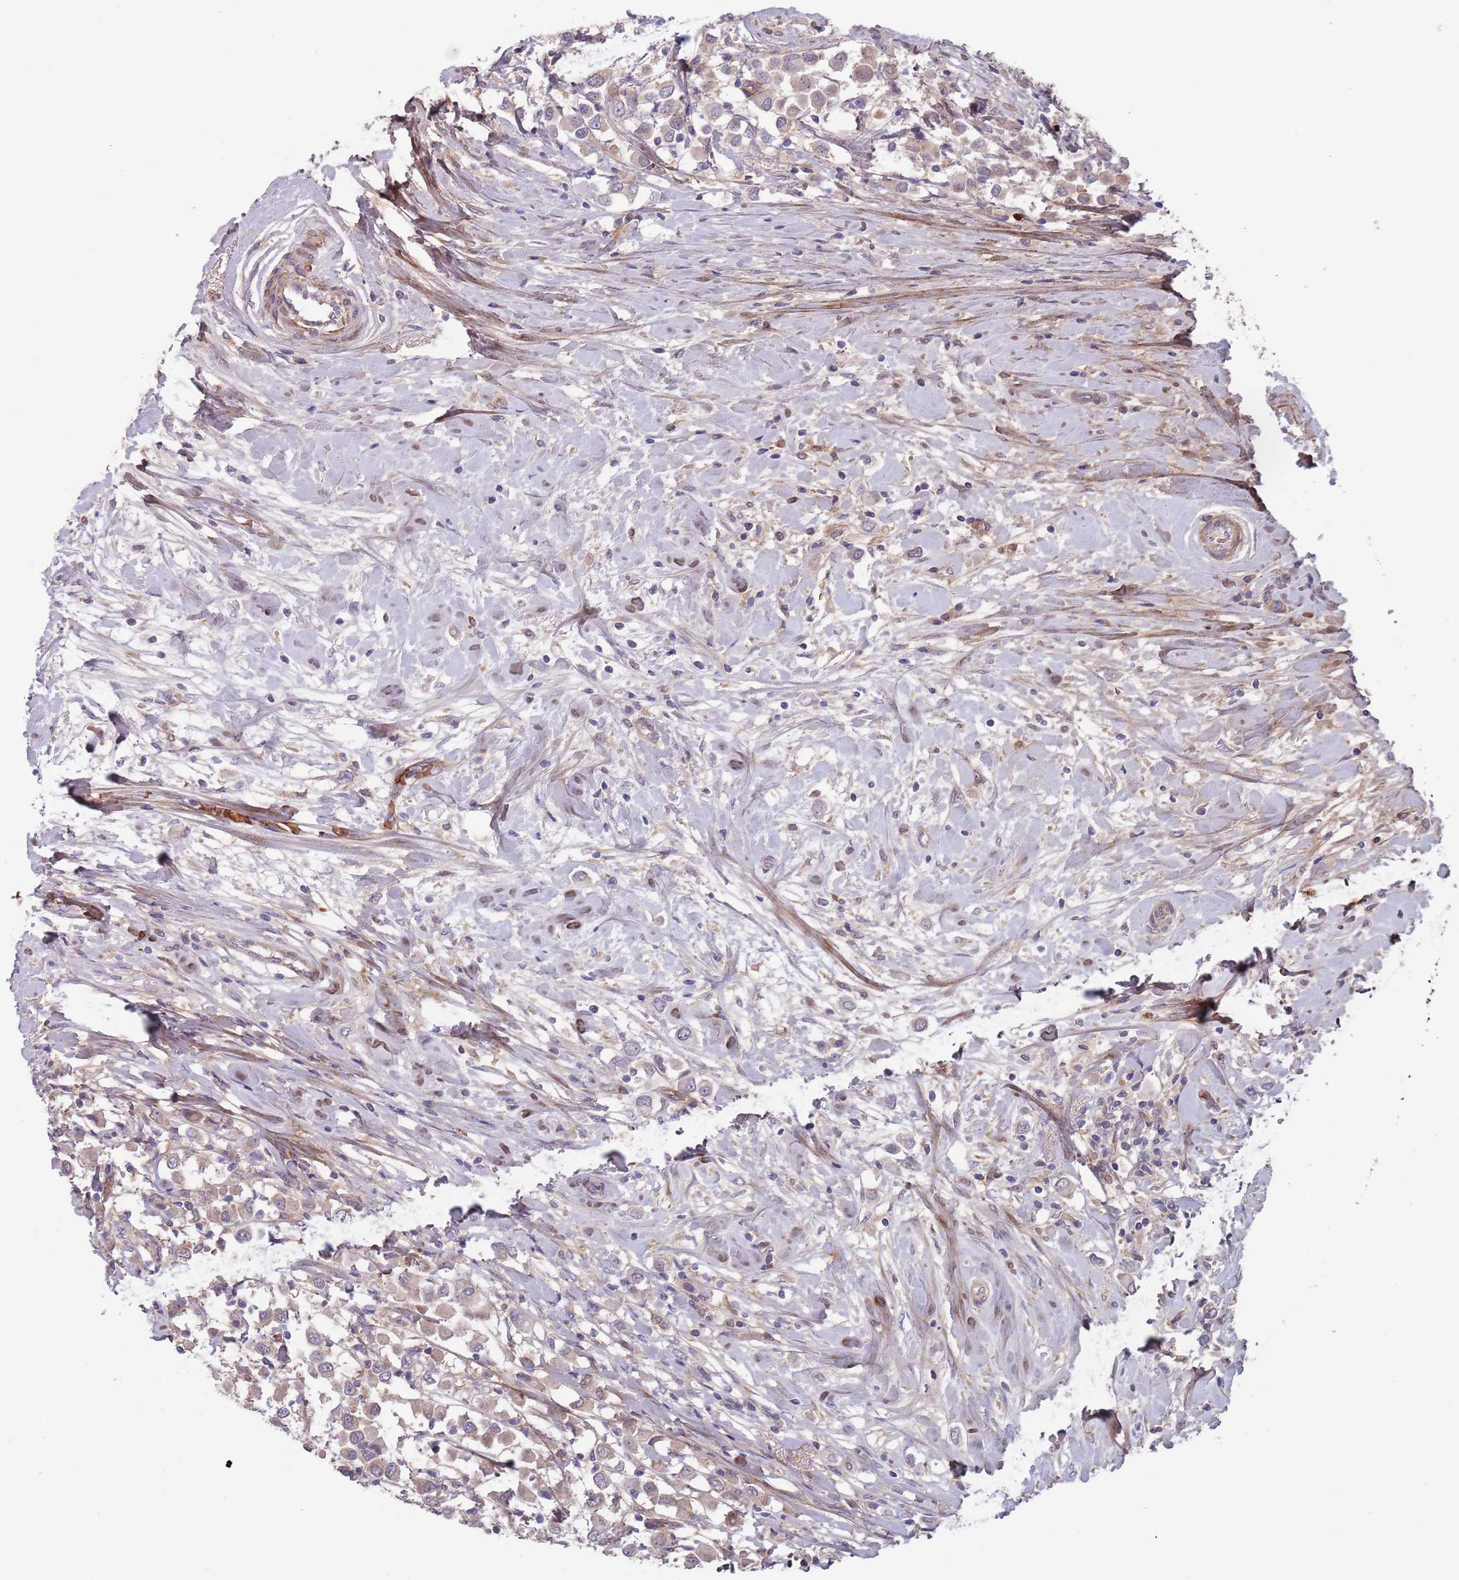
{"staining": {"intensity": "weak", "quantity": "25%-75%", "location": "cytoplasmic/membranous,nuclear"}, "tissue": "breast cancer", "cell_type": "Tumor cells", "image_type": "cancer", "snomed": [{"axis": "morphology", "description": "Duct carcinoma"}, {"axis": "topography", "description": "Breast"}], "caption": "Breast cancer (infiltrating ductal carcinoma) was stained to show a protein in brown. There is low levels of weak cytoplasmic/membranous and nuclear positivity in approximately 25%-75% of tumor cells.", "gene": "CLNS1A", "patient": {"sex": "female", "age": 61}}